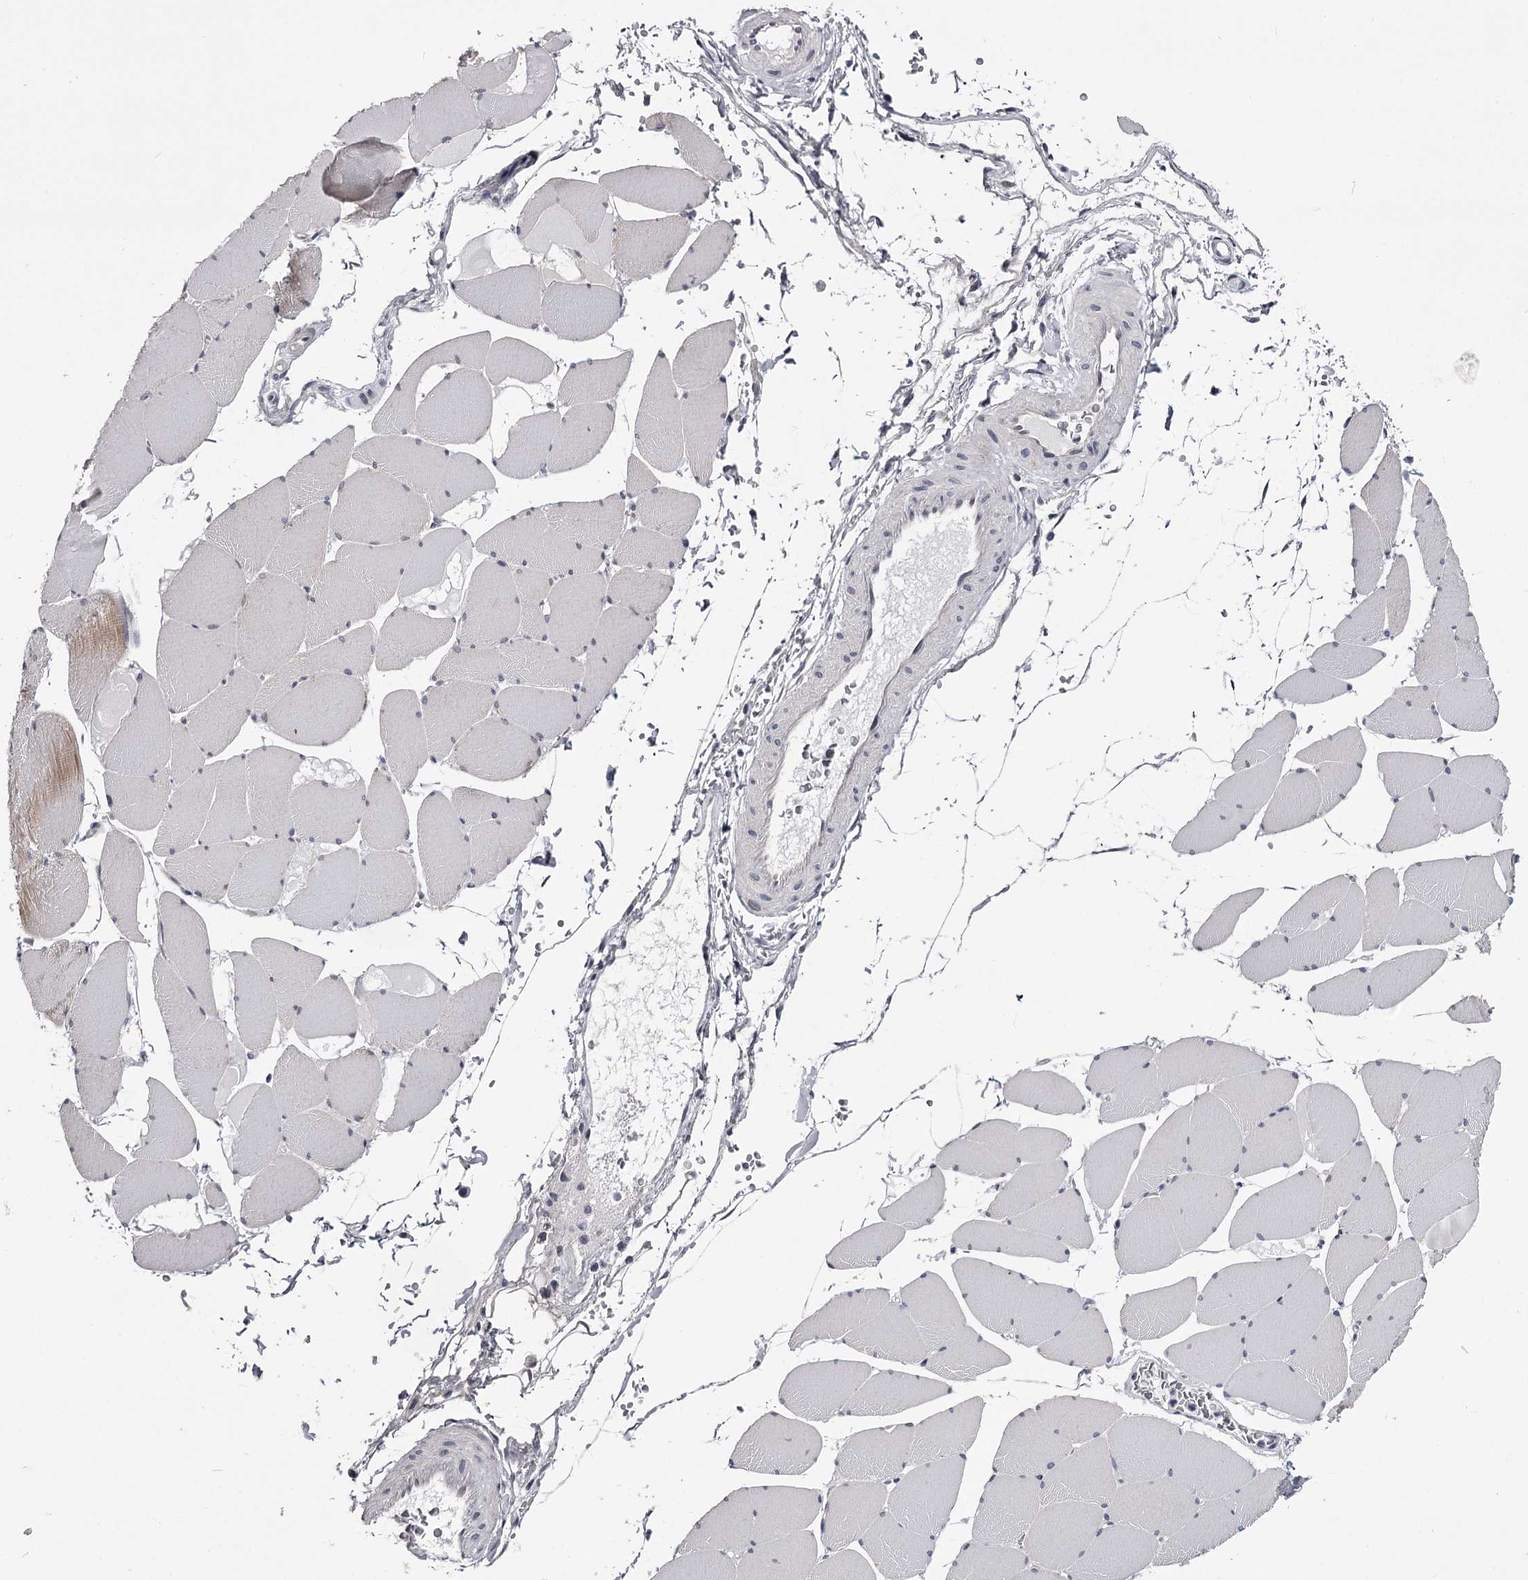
{"staining": {"intensity": "weak", "quantity": "<25%", "location": "cytoplasmic/membranous"}, "tissue": "skeletal muscle", "cell_type": "Myocytes", "image_type": "normal", "snomed": [{"axis": "morphology", "description": "Normal tissue, NOS"}, {"axis": "topography", "description": "Skeletal muscle"}, {"axis": "topography", "description": "Head-Neck"}], "caption": "Image shows no significant protein positivity in myocytes of benign skeletal muscle.", "gene": "OVOL2", "patient": {"sex": "male", "age": 66}}